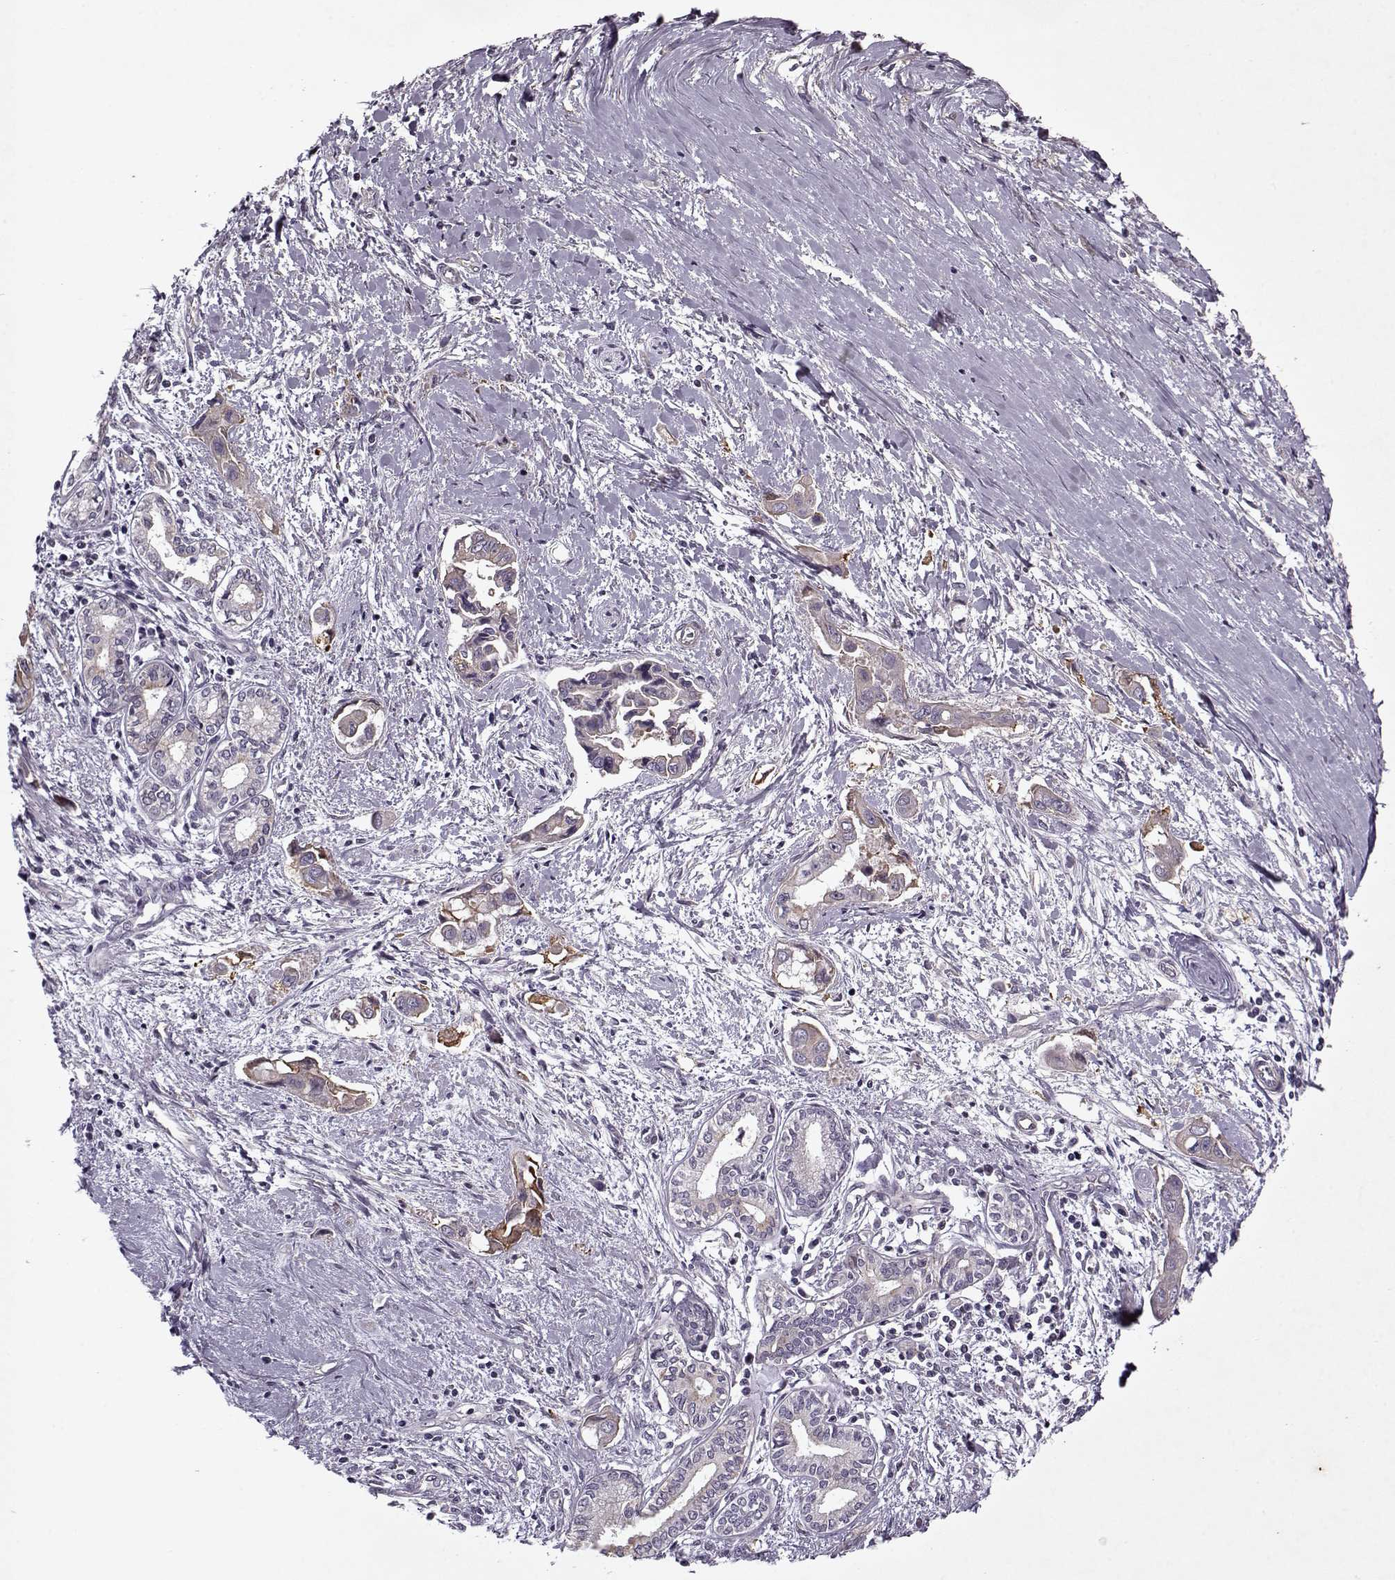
{"staining": {"intensity": "weak", "quantity": "<25%", "location": "cytoplasmic/membranous"}, "tissue": "pancreatic cancer", "cell_type": "Tumor cells", "image_type": "cancer", "snomed": [{"axis": "morphology", "description": "Adenocarcinoma, NOS"}, {"axis": "topography", "description": "Pancreas"}], "caption": "This image is of pancreatic adenocarcinoma stained with IHC to label a protein in brown with the nuclei are counter-stained blue. There is no staining in tumor cells.", "gene": "KRT9", "patient": {"sex": "male", "age": 60}}